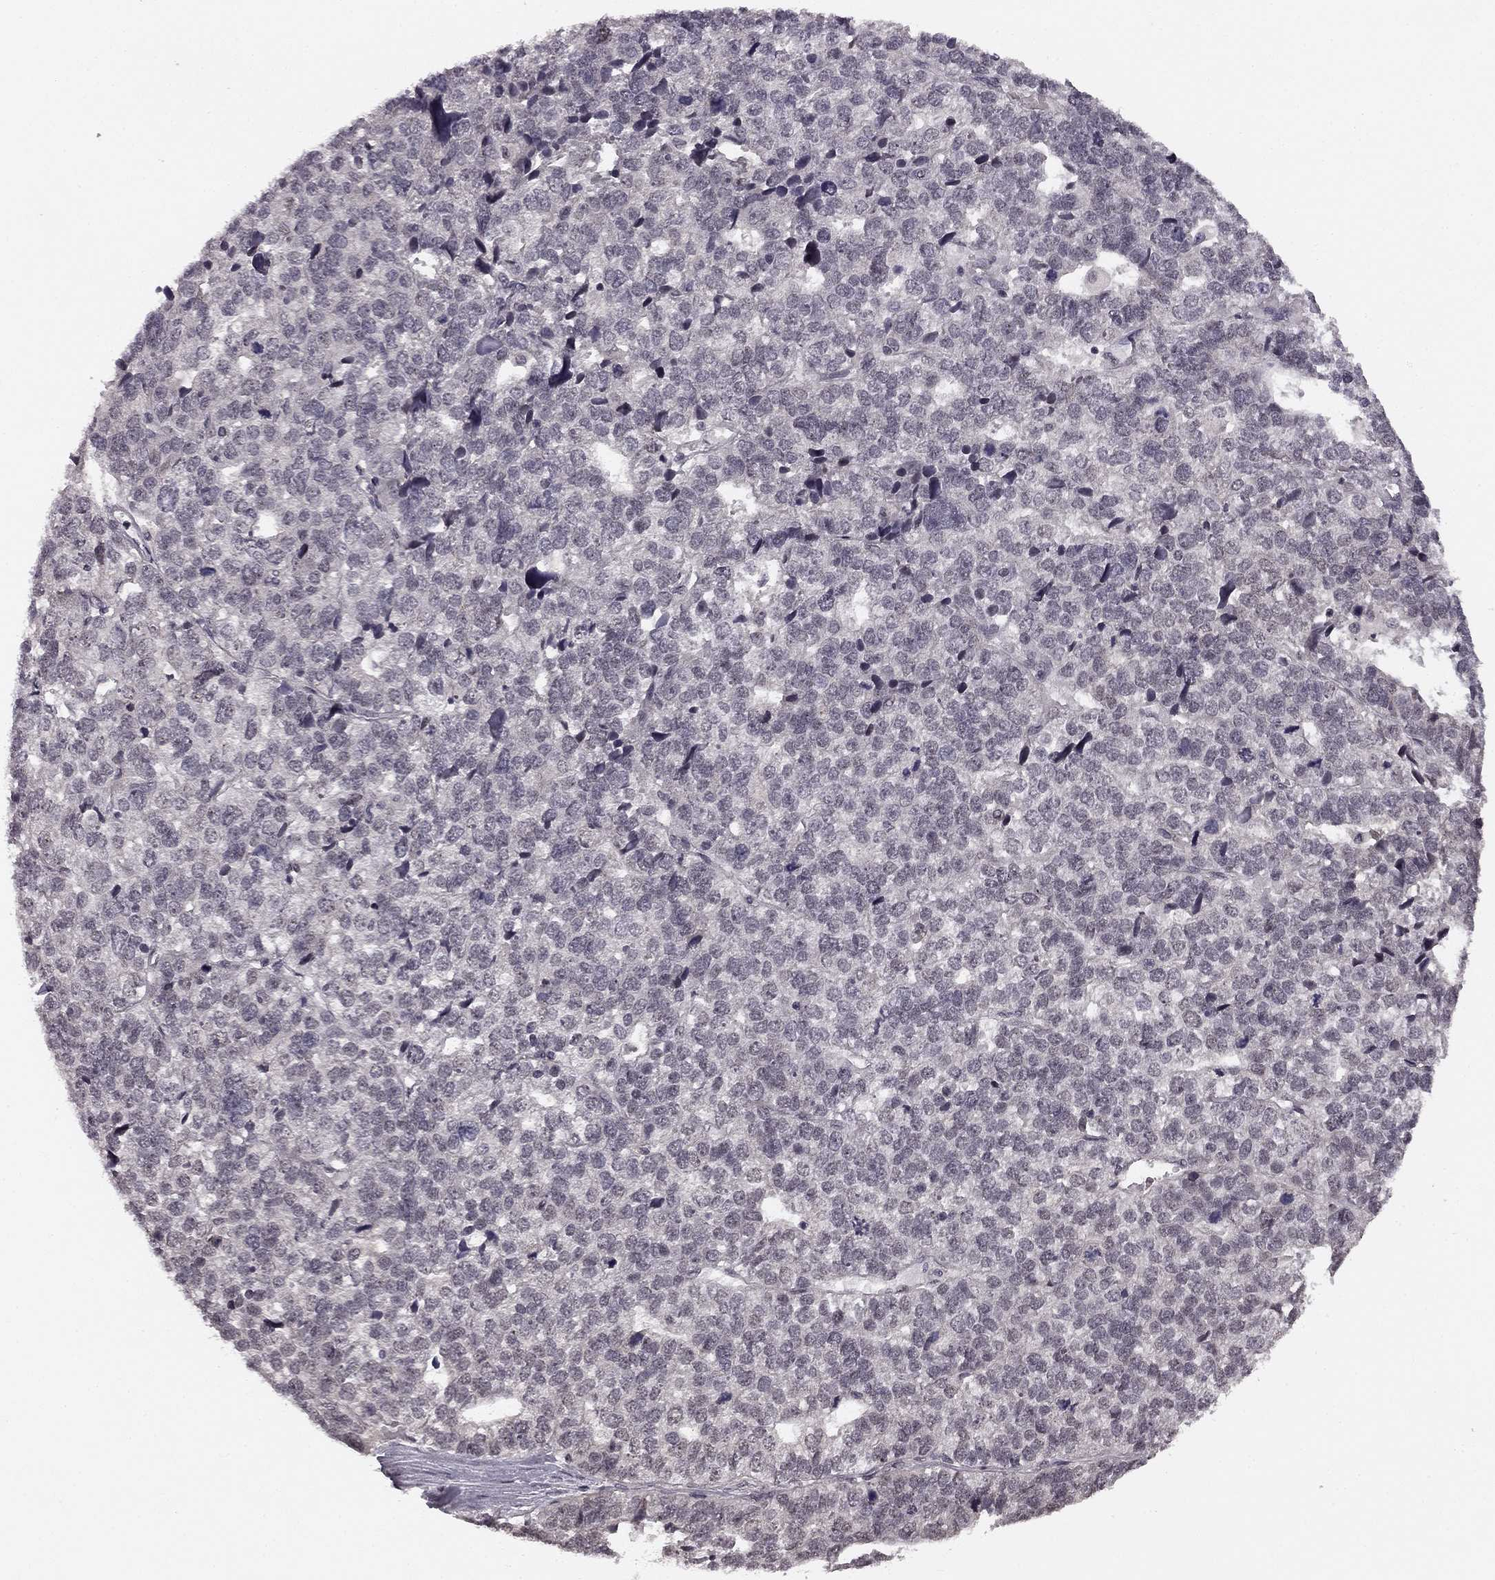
{"staining": {"intensity": "negative", "quantity": "none", "location": "none"}, "tissue": "stomach cancer", "cell_type": "Tumor cells", "image_type": "cancer", "snomed": [{"axis": "morphology", "description": "Adenocarcinoma, NOS"}, {"axis": "topography", "description": "Stomach"}], "caption": "An immunohistochemistry micrograph of stomach cancer (adenocarcinoma) is shown. There is no staining in tumor cells of stomach cancer (adenocarcinoma).", "gene": "HCN4", "patient": {"sex": "male", "age": 69}}